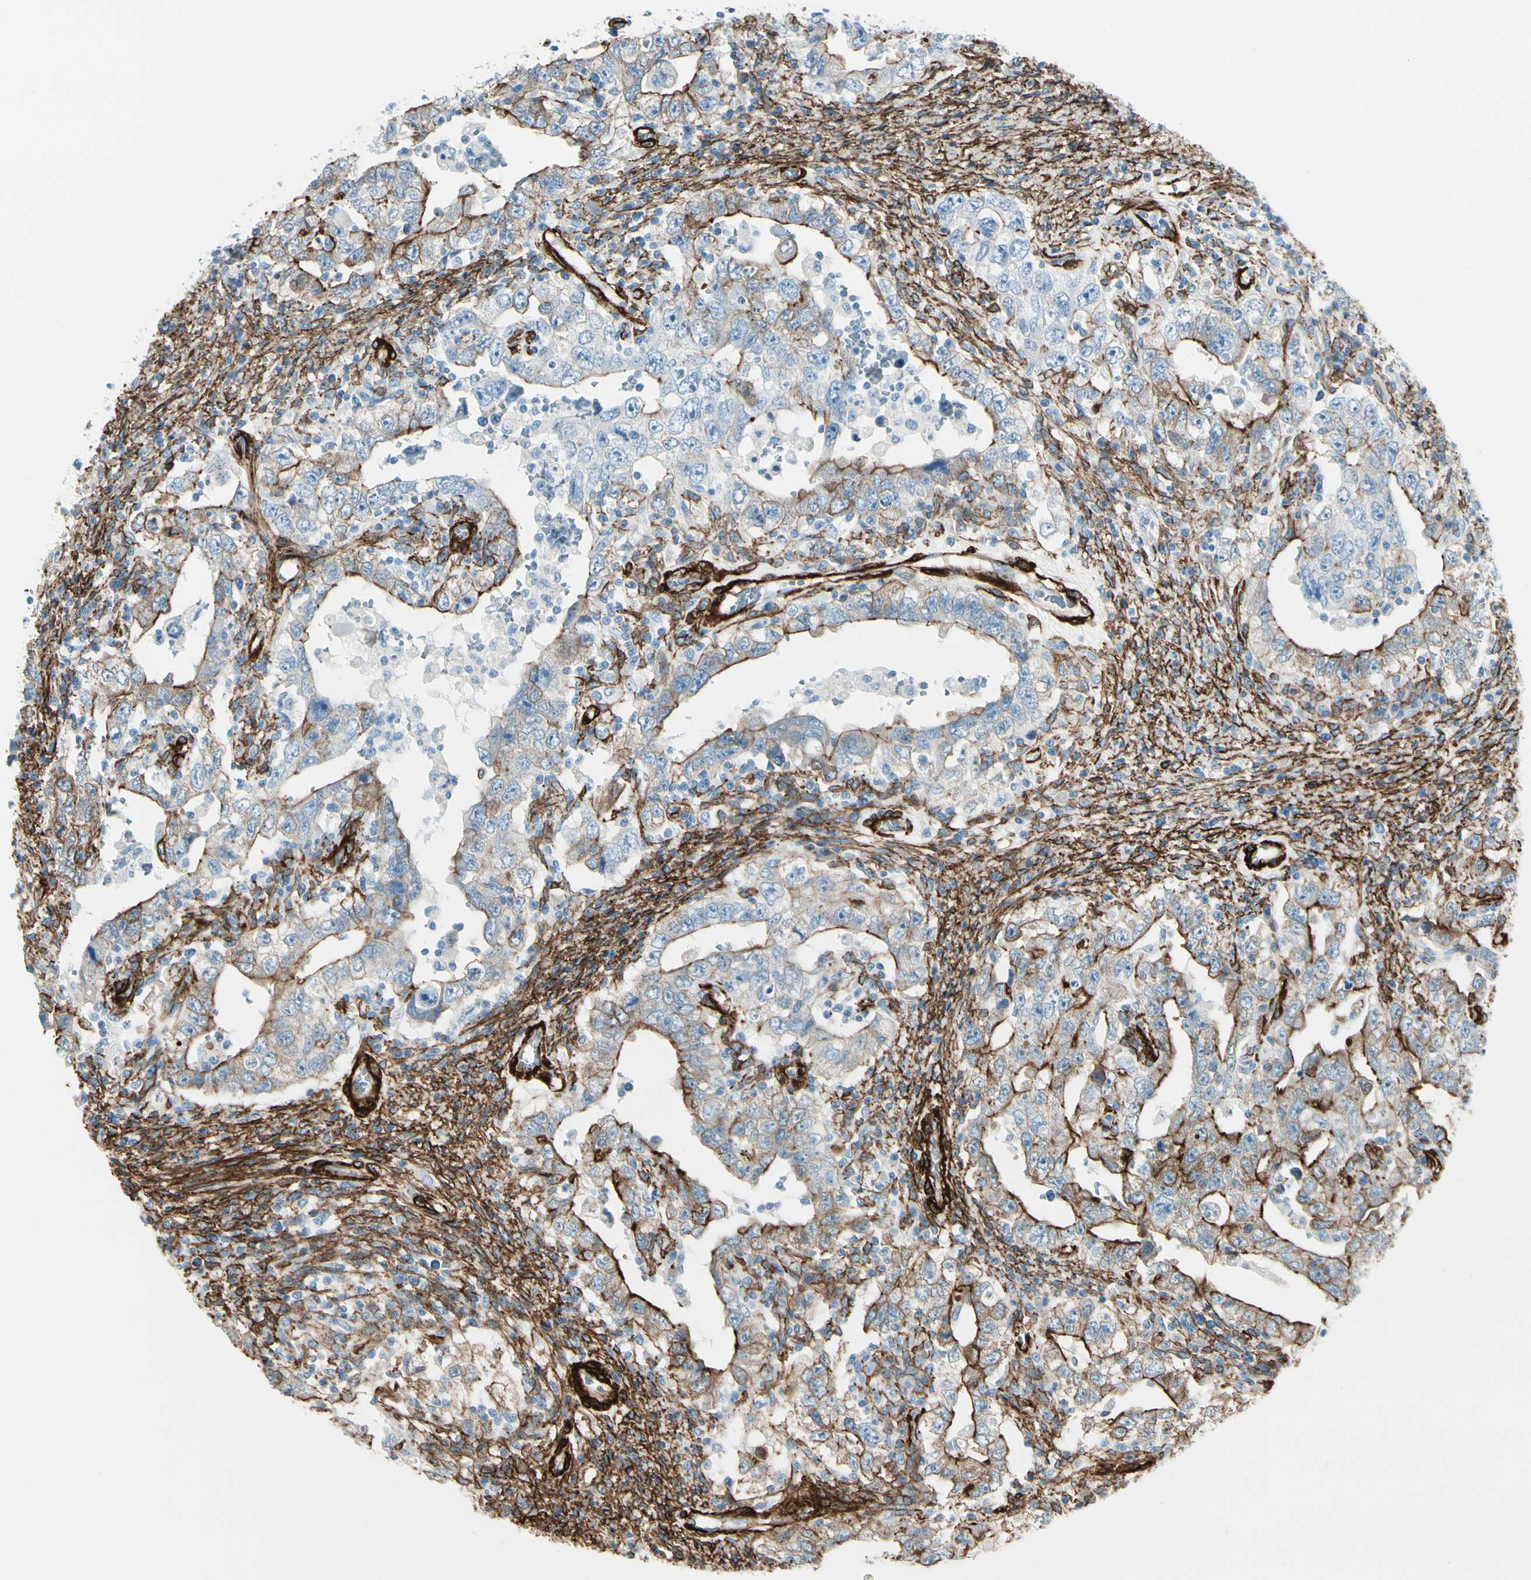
{"staining": {"intensity": "moderate", "quantity": "25%-75%", "location": "cytoplasmic/membranous"}, "tissue": "testis cancer", "cell_type": "Tumor cells", "image_type": "cancer", "snomed": [{"axis": "morphology", "description": "Carcinoma, Embryonal, NOS"}, {"axis": "topography", "description": "Testis"}], "caption": "DAB immunohistochemical staining of human testis embryonal carcinoma exhibits moderate cytoplasmic/membranous protein positivity in about 25%-75% of tumor cells.", "gene": "CALD1", "patient": {"sex": "male", "age": 26}}